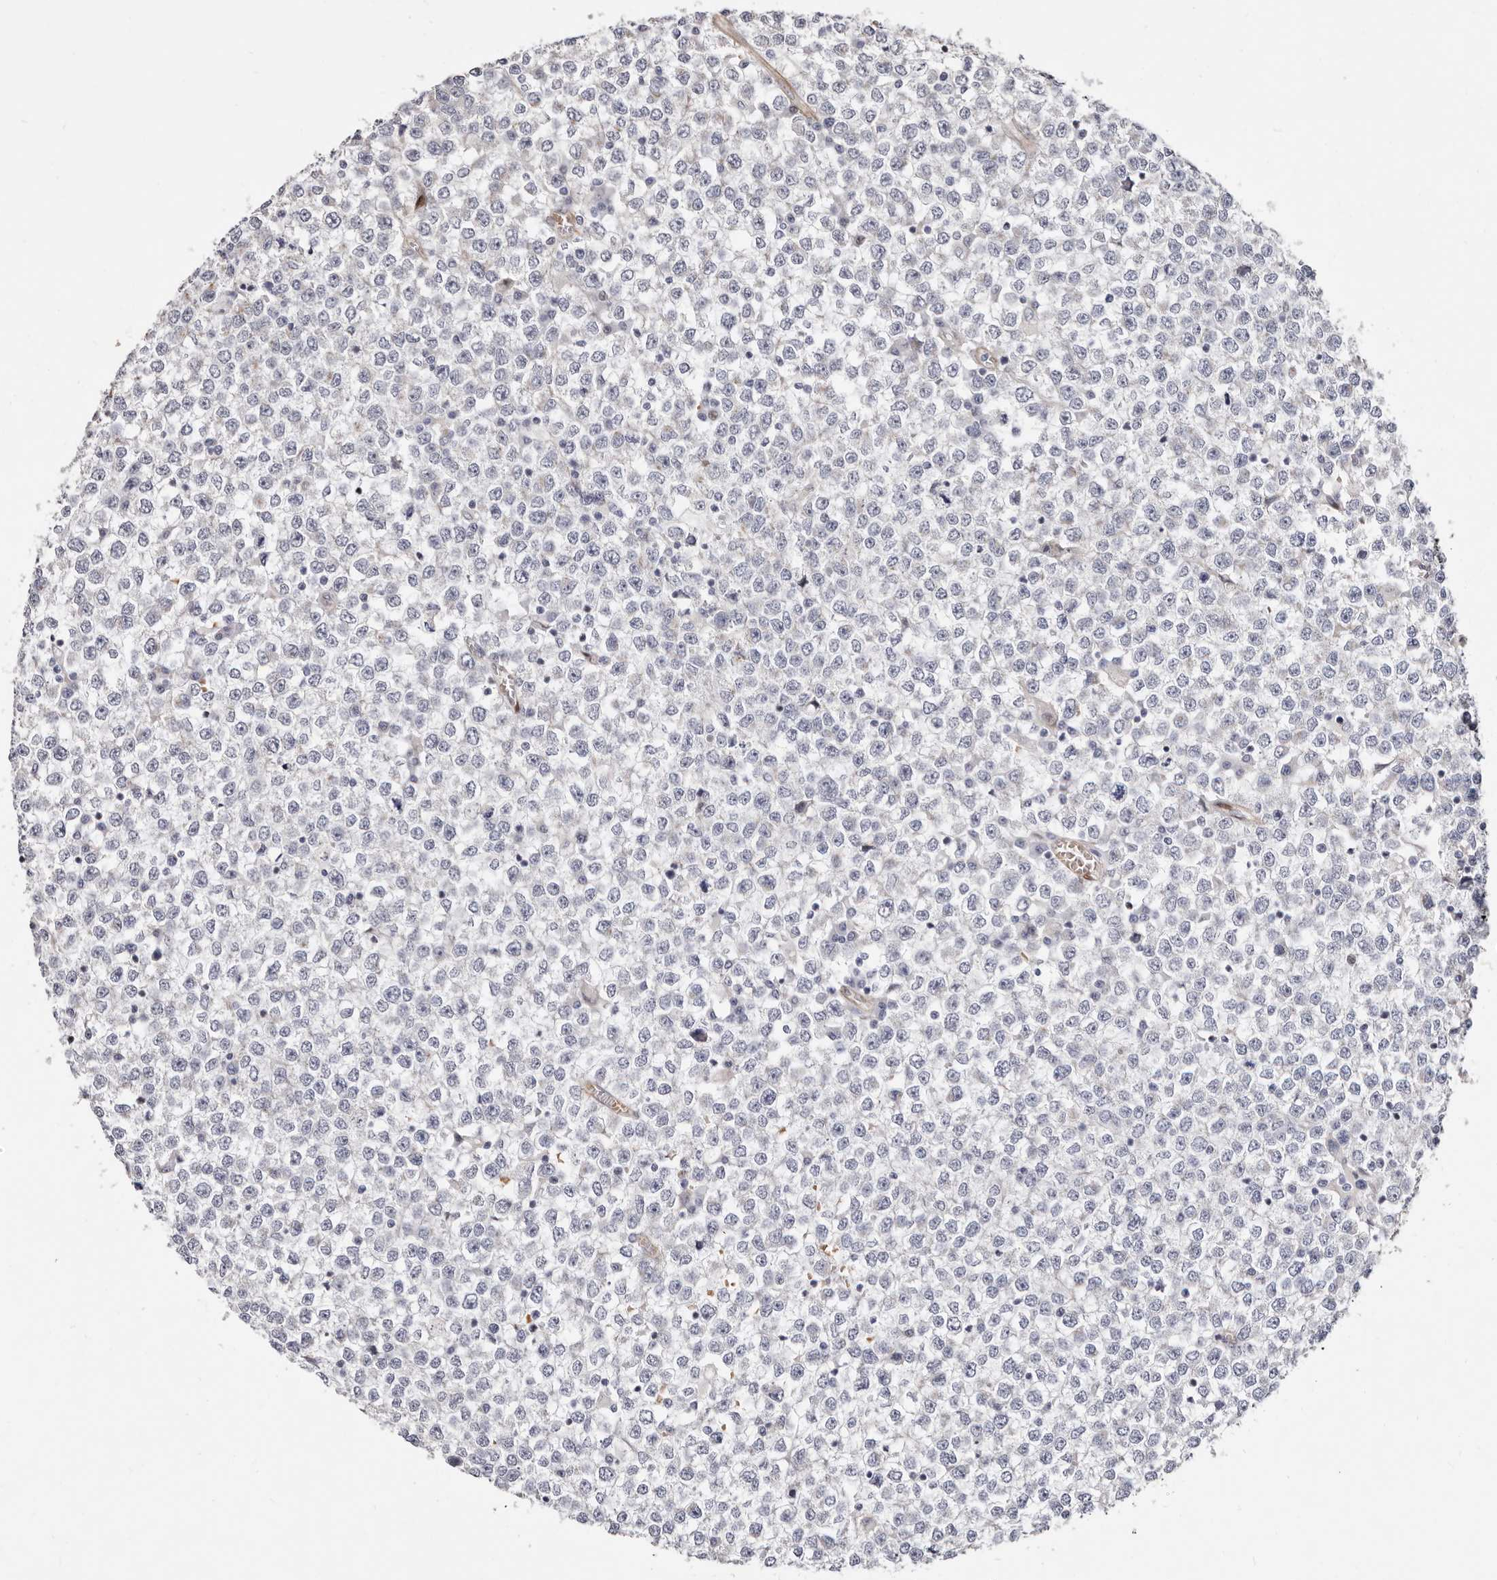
{"staining": {"intensity": "weak", "quantity": "<25%", "location": "nuclear"}, "tissue": "testis cancer", "cell_type": "Tumor cells", "image_type": "cancer", "snomed": [{"axis": "morphology", "description": "Seminoma, NOS"}, {"axis": "topography", "description": "Testis"}], "caption": "DAB immunohistochemical staining of testis cancer displays no significant staining in tumor cells. The staining was performed using DAB (3,3'-diaminobenzidine) to visualize the protein expression in brown, while the nuclei were stained in blue with hematoxylin (Magnification: 20x).", "gene": "EPHX3", "patient": {"sex": "male", "age": 65}}